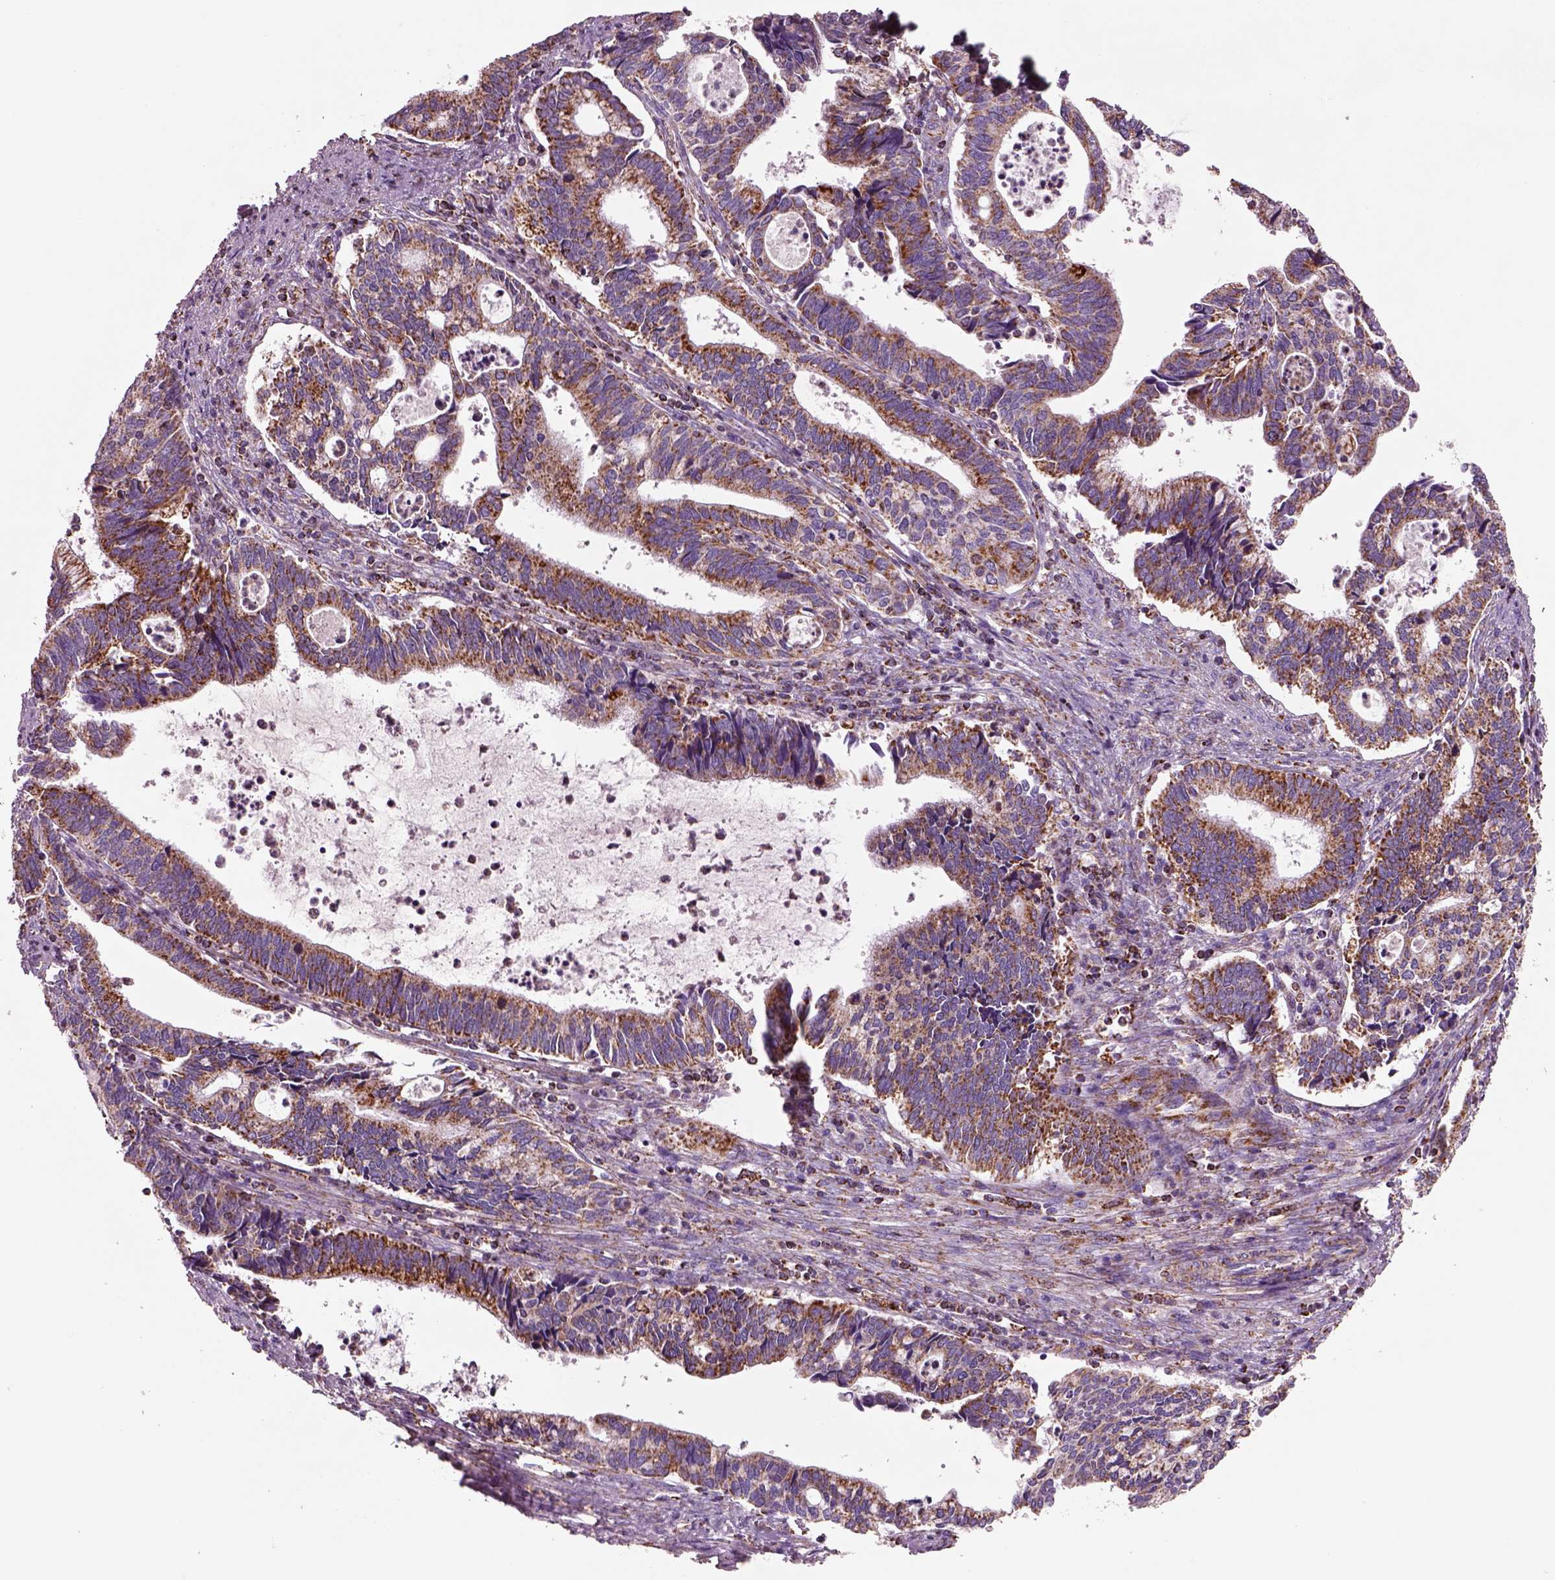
{"staining": {"intensity": "strong", "quantity": ">75%", "location": "cytoplasmic/membranous"}, "tissue": "cervical cancer", "cell_type": "Tumor cells", "image_type": "cancer", "snomed": [{"axis": "morphology", "description": "Adenocarcinoma, NOS"}, {"axis": "topography", "description": "Cervix"}], "caption": "Tumor cells demonstrate high levels of strong cytoplasmic/membranous expression in approximately >75% of cells in cervical cancer (adenocarcinoma).", "gene": "SLC25A24", "patient": {"sex": "female", "age": 42}}